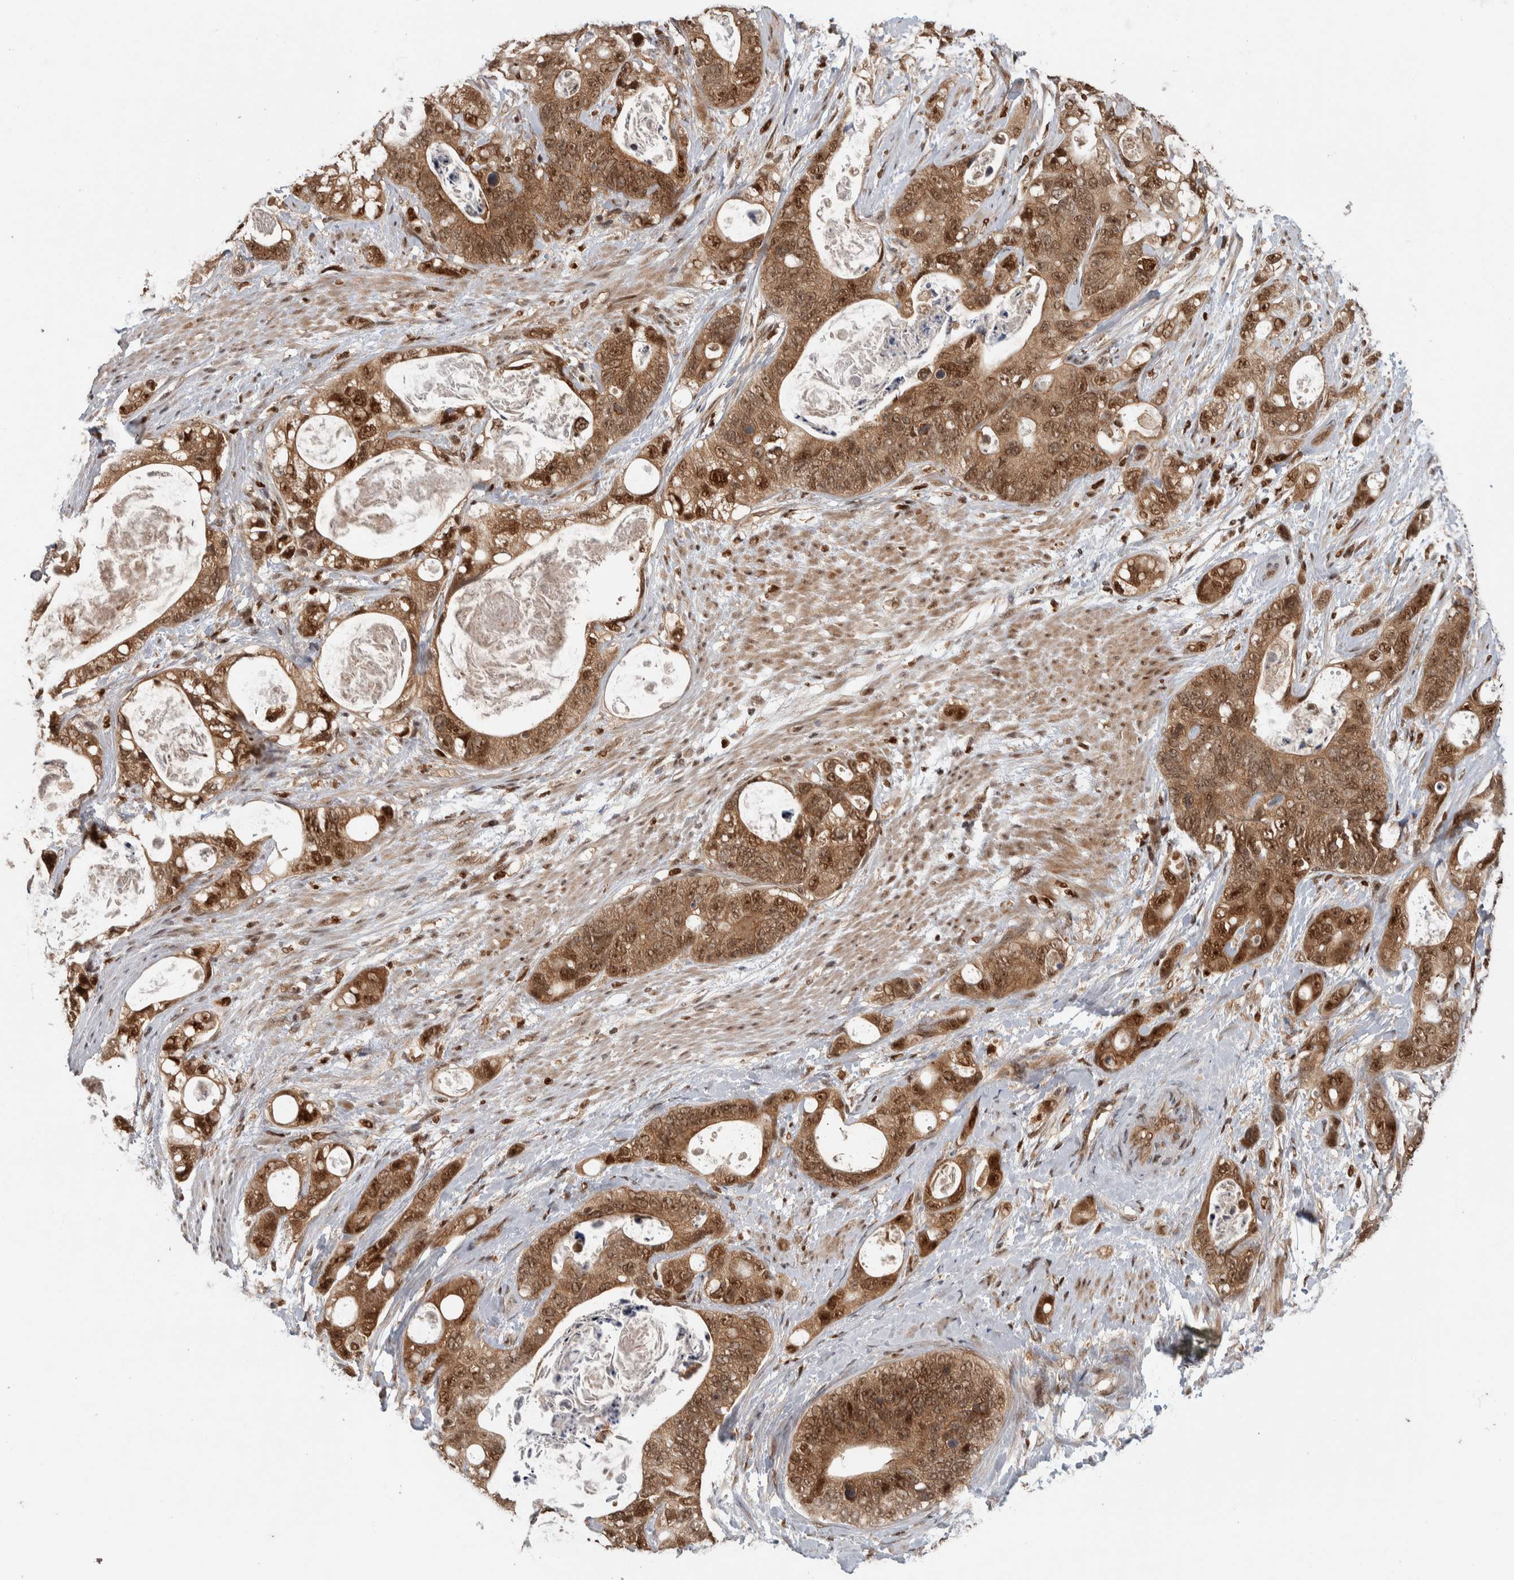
{"staining": {"intensity": "moderate", "quantity": ">75%", "location": "cytoplasmic/membranous,nuclear"}, "tissue": "stomach cancer", "cell_type": "Tumor cells", "image_type": "cancer", "snomed": [{"axis": "morphology", "description": "Normal tissue, NOS"}, {"axis": "morphology", "description": "Adenocarcinoma, NOS"}, {"axis": "topography", "description": "Stomach"}], "caption": "Immunohistochemical staining of human adenocarcinoma (stomach) demonstrates moderate cytoplasmic/membranous and nuclear protein staining in about >75% of tumor cells. (DAB IHC, brown staining for protein, blue staining for nuclei).", "gene": "RPS6KA4", "patient": {"sex": "female", "age": 89}}